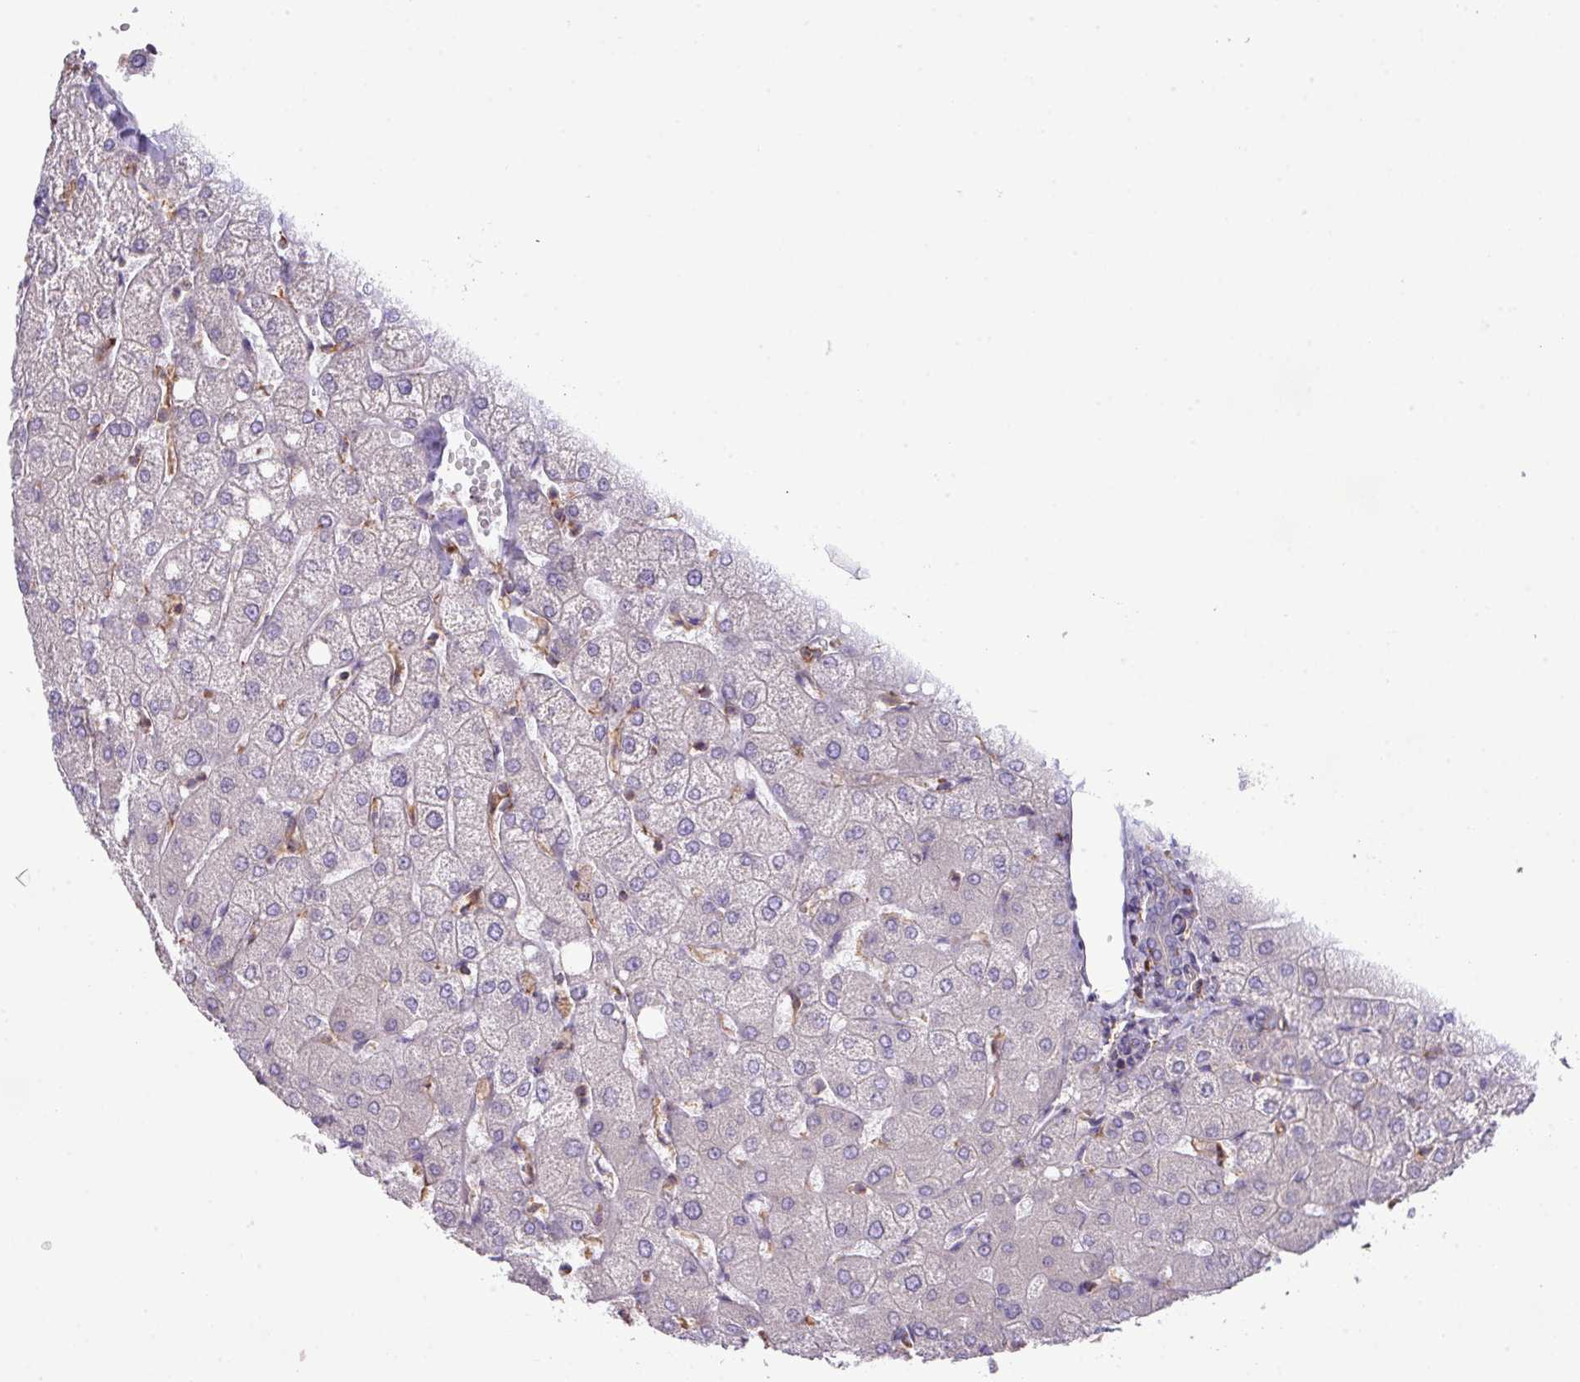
{"staining": {"intensity": "negative", "quantity": "none", "location": "none"}, "tissue": "liver", "cell_type": "Cholangiocytes", "image_type": "normal", "snomed": [{"axis": "morphology", "description": "Normal tissue, NOS"}, {"axis": "topography", "description": "Liver"}], "caption": "High power microscopy photomicrograph of an immunohistochemistry (IHC) micrograph of unremarkable liver, revealing no significant expression in cholangiocytes. (Immunohistochemistry, brightfield microscopy, high magnification).", "gene": "LRRC41", "patient": {"sex": "female", "age": 54}}